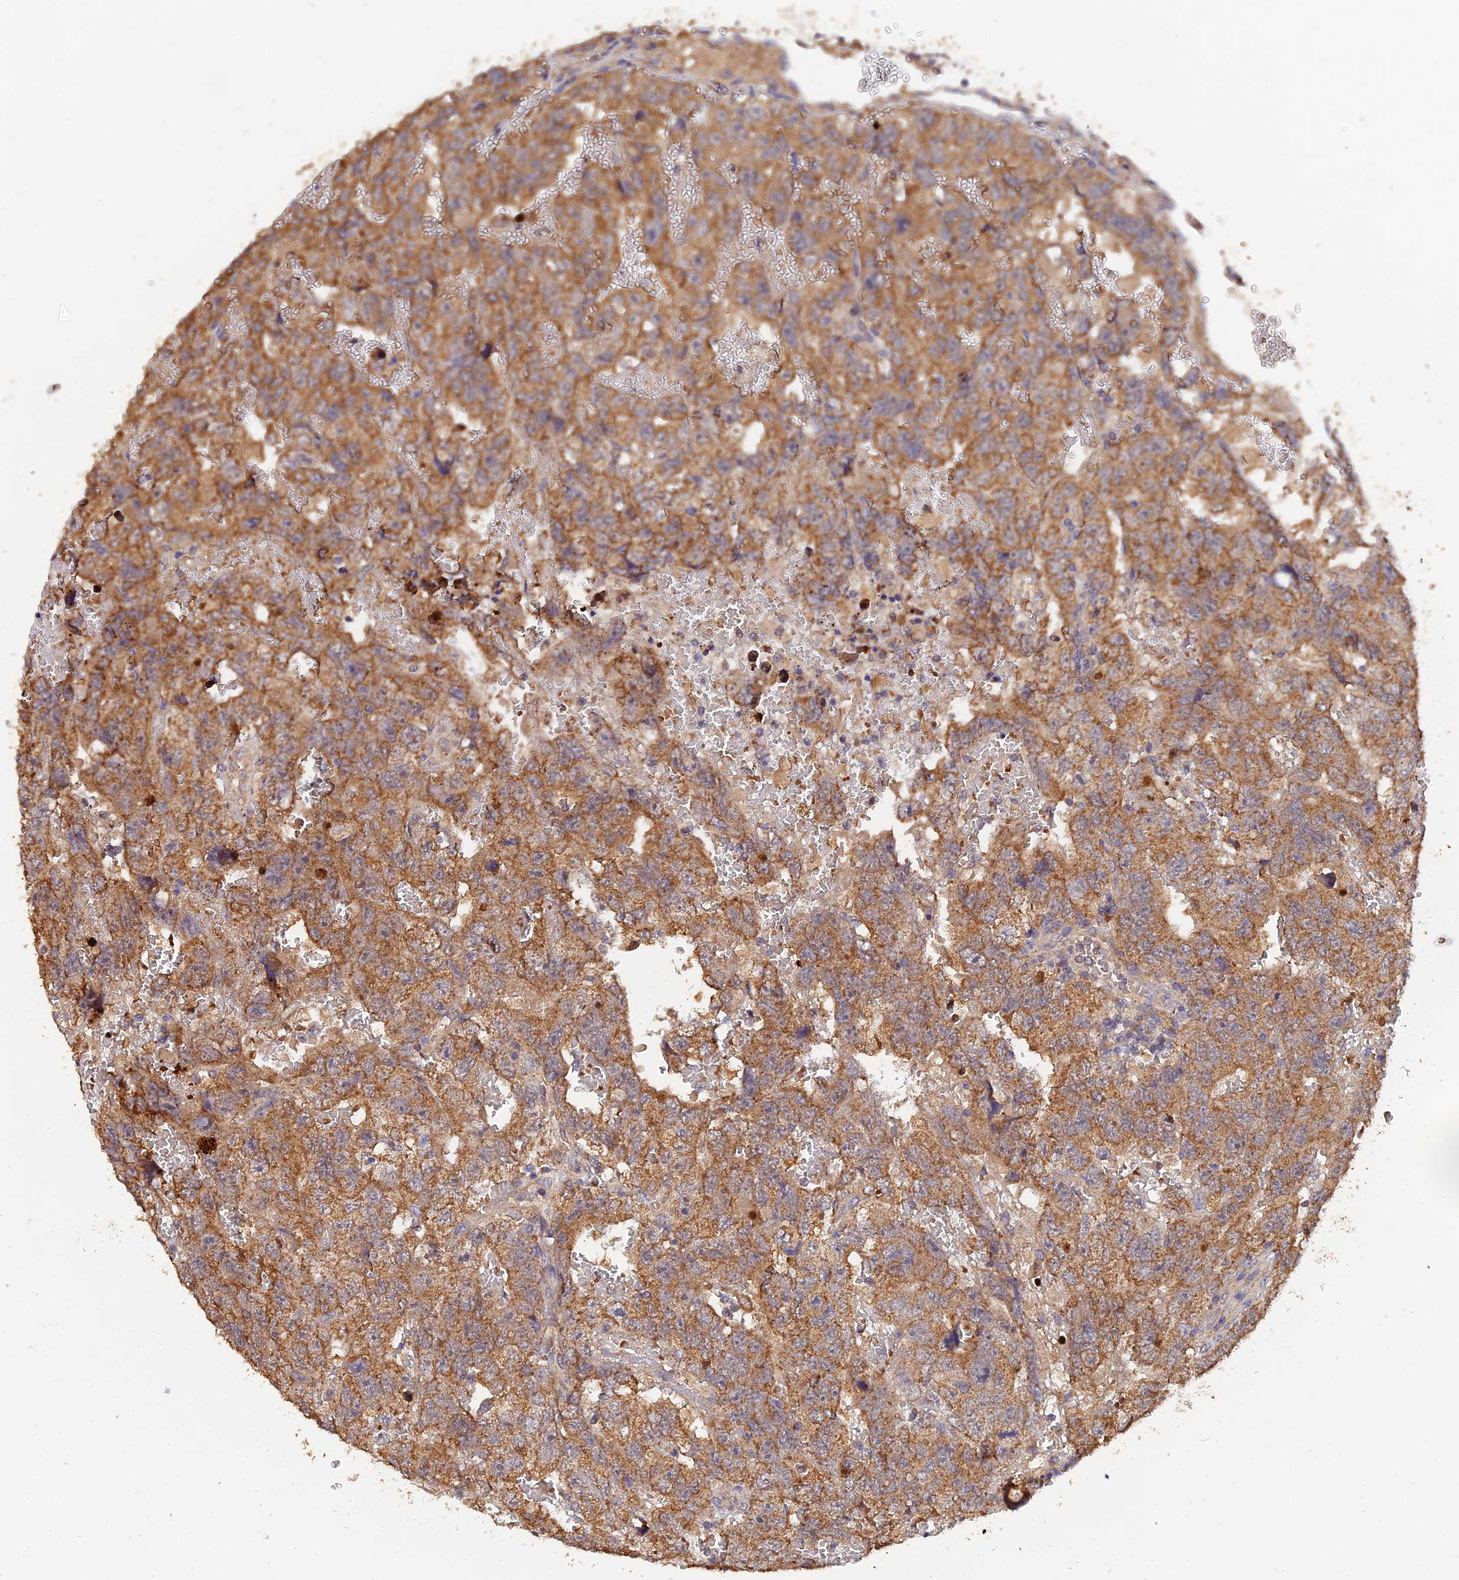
{"staining": {"intensity": "moderate", "quantity": ">75%", "location": "cytoplasmic/membranous"}, "tissue": "testis cancer", "cell_type": "Tumor cells", "image_type": "cancer", "snomed": [{"axis": "morphology", "description": "Carcinoma, Embryonal, NOS"}, {"axis": "topography", "description": "Testis"}], "caption": "Testis embryonal carcinoma stained with immunohistochemistry demonstrates moderate cytoplasmic/membranous staining in approximately >75% of tumor cells.", "gene": "SLC38A11", "patient": {"sex": "male", "age": 45}}